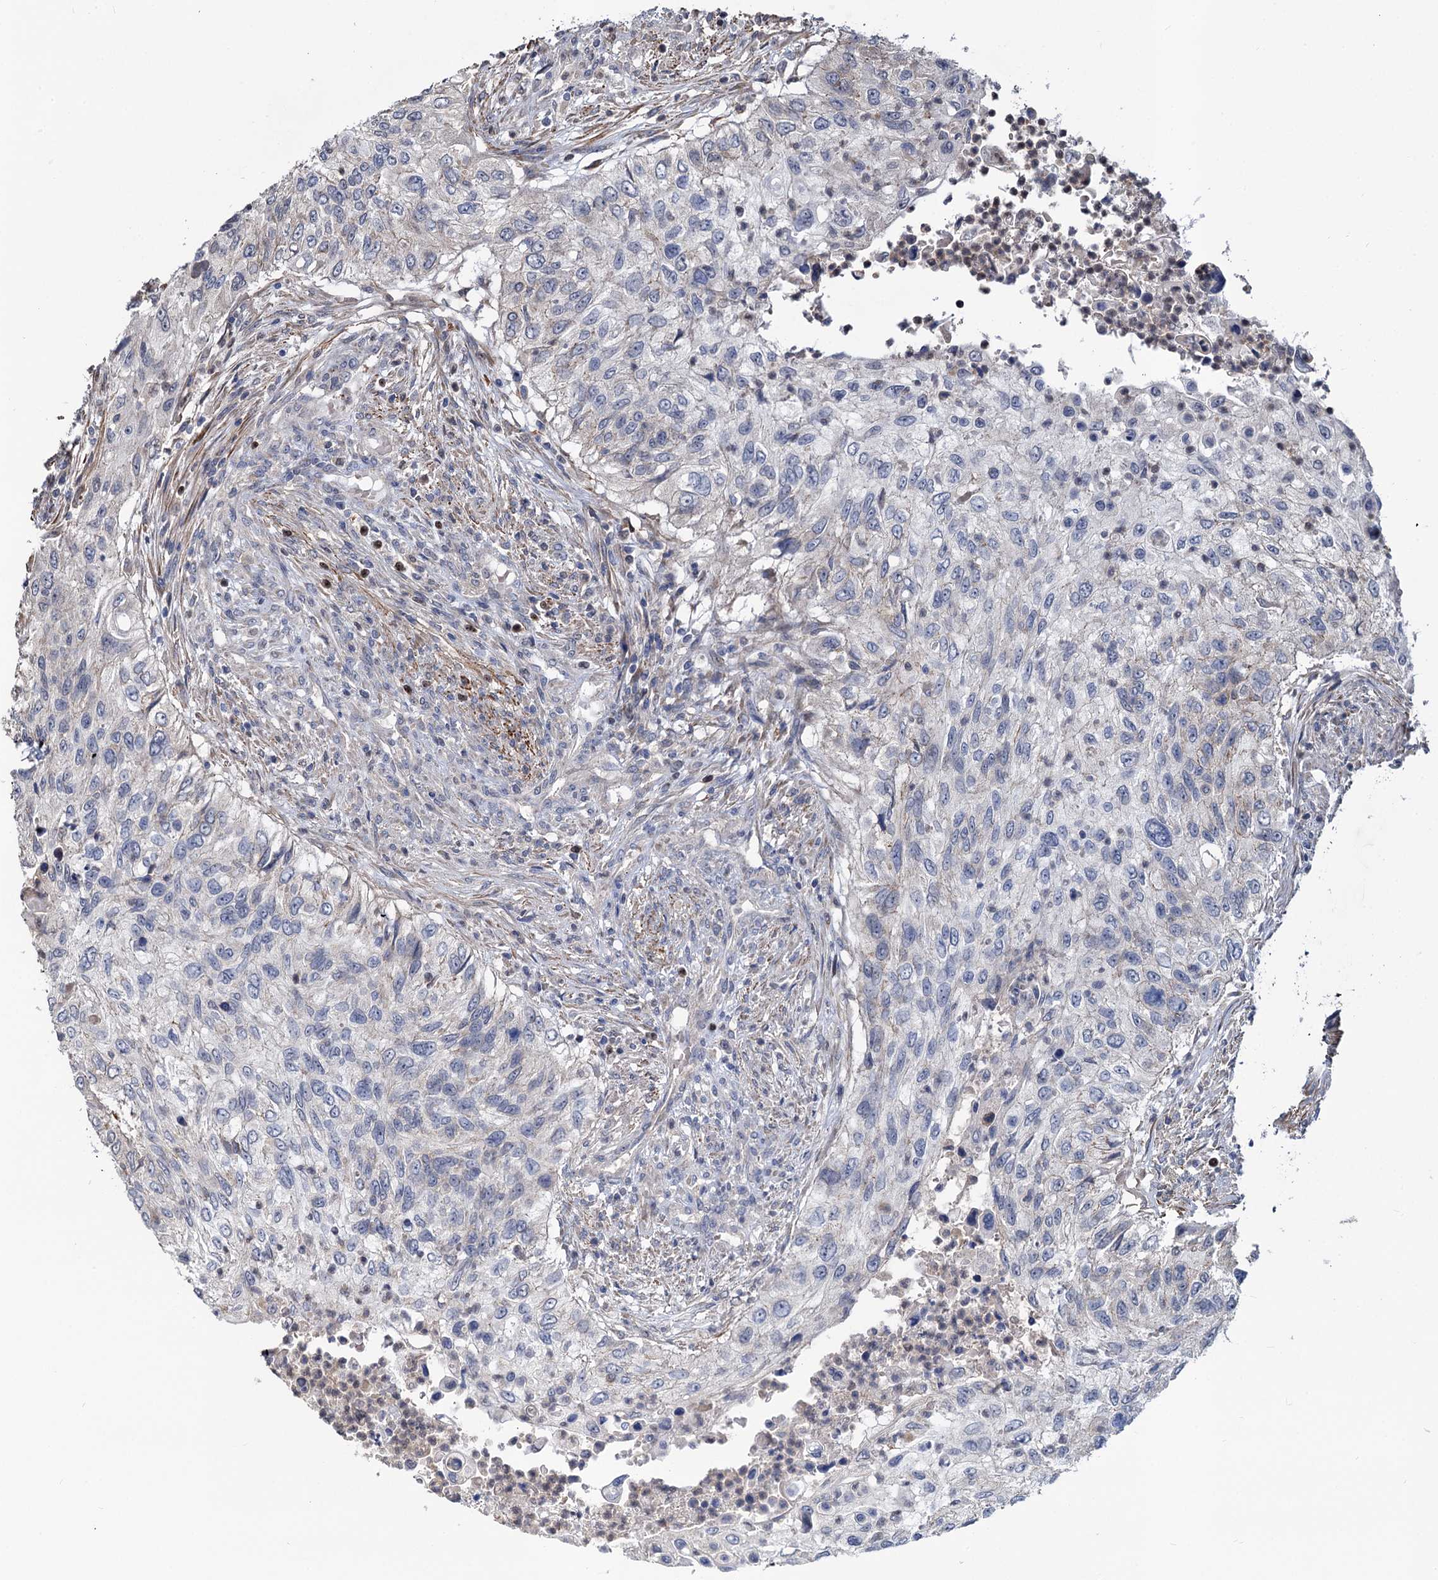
{"staining": {"intensity": "negative", "quantity": "none", "location": "none"}, "tissue": "urothelial cancer", "cell_type": "Tumor cells", "image_type": "cancer", "snomed": [{"axis": "morphology", "description": "Urothelial carcinoma, High grade"}, {"axis": "topography", "description": "Urinary bladder"}], "caption": "A high-resolution image shows immunohistochemistry (IHC) staining of urothelial cancer, which displays no significant staining in tumor cells.", "gene": "ALKBH7", "patient": {"sex": "female", "age": 60}}